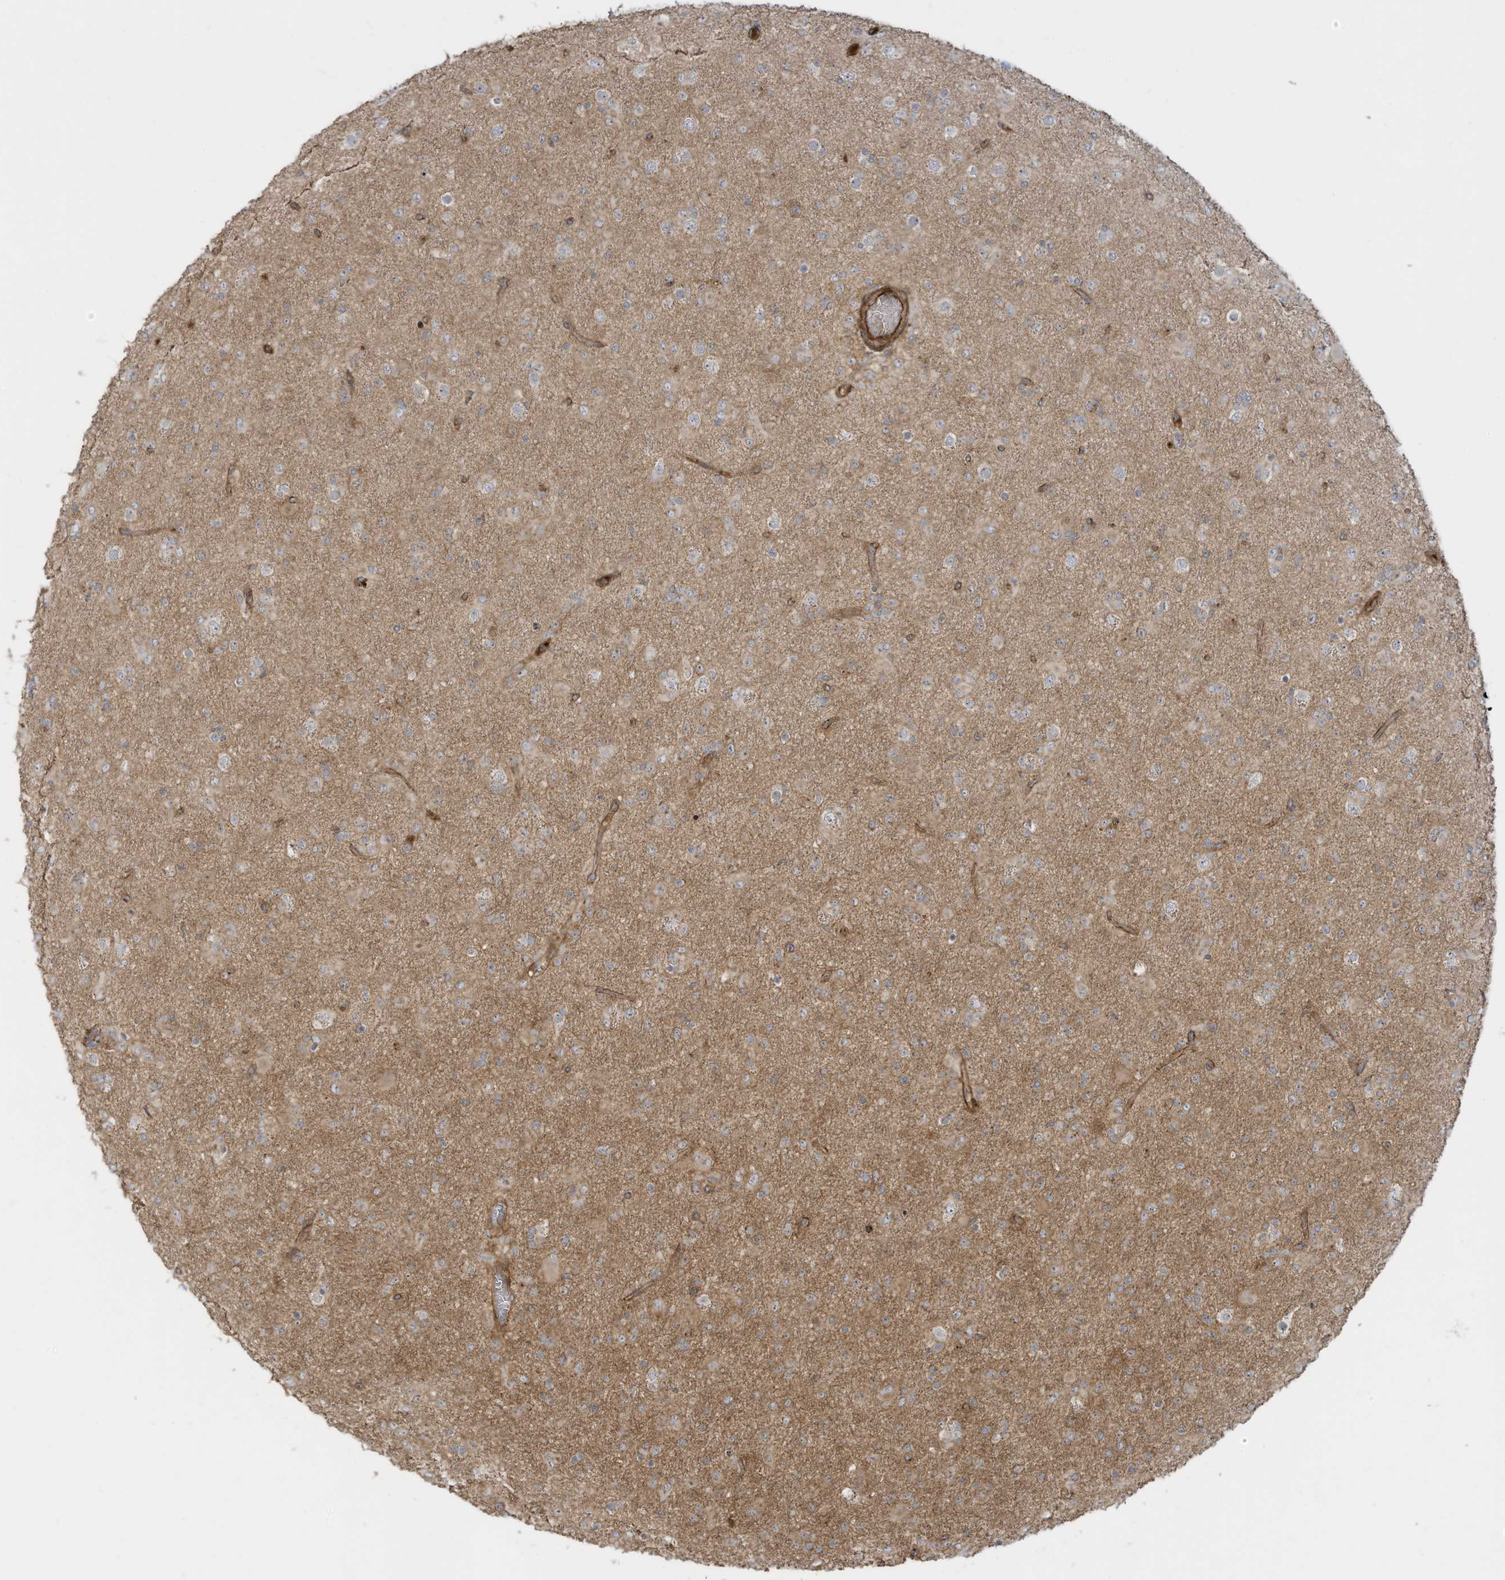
{"staining": {"intensity": "moderate", "quantity": "<25%", "location": "cytoplasmic/membranous"}, "tissue": "glioma", "cell_type": "Tumor cells", "image_type": "cancer", "snomed": [{"axis": "morphology", "description": "Glioma, malignant, Low grade"}, {"axis": "topography", "description": "Brain"}], "caption": "IHC photomicrograph of neoplastic tissue: human glioma stained using IHC displays low levels of moderate protein expression localized specifically in the cytoplasmic/membranous of tumor cells, appearing as a cytoplasmic/membranous brown color.", "gene": "ENTR1", "patient": {"sex": "male", "age": 65}}